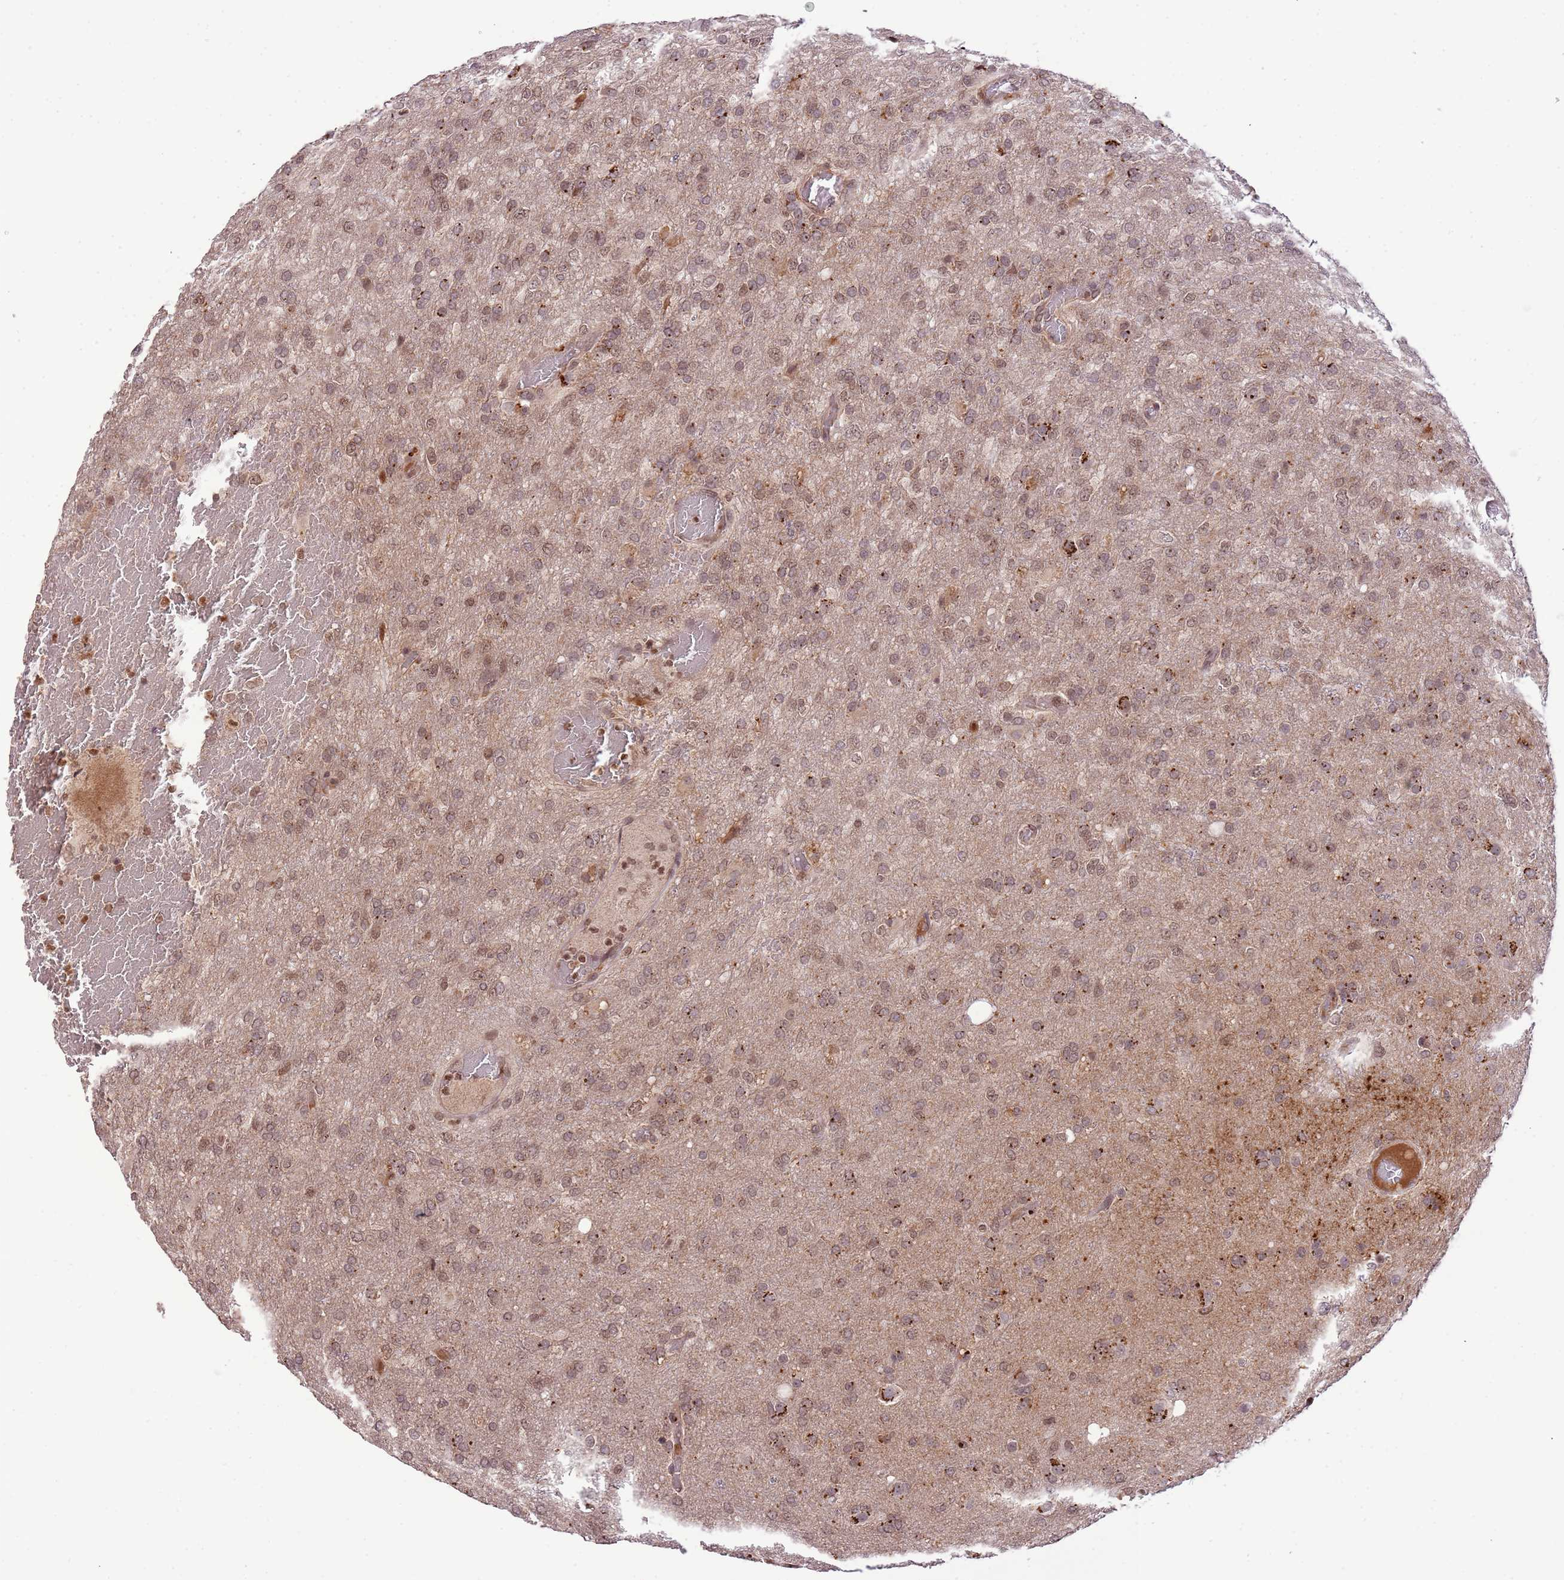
{"staining": {"intensity": "moderate", "quantity": "<25%", "location": "cytoplasmic/membranous"}, "tissue": "glioma", "cell_type": "Tumor cells", "image_type": "cancer", "snomed": [{"axis": "morphology", "description": "Glioma, malignant, High grade"}, {"axis": "topography", "description": "Brain"}], "caption": "Glioma was stained to show a protein in brown. There is low levels of moderate cytoplasmic/membranous expression in approximately <25% of tumor cells.", "gene": "SAMSN1", "patient": {"sex": "female", "age": 74}}